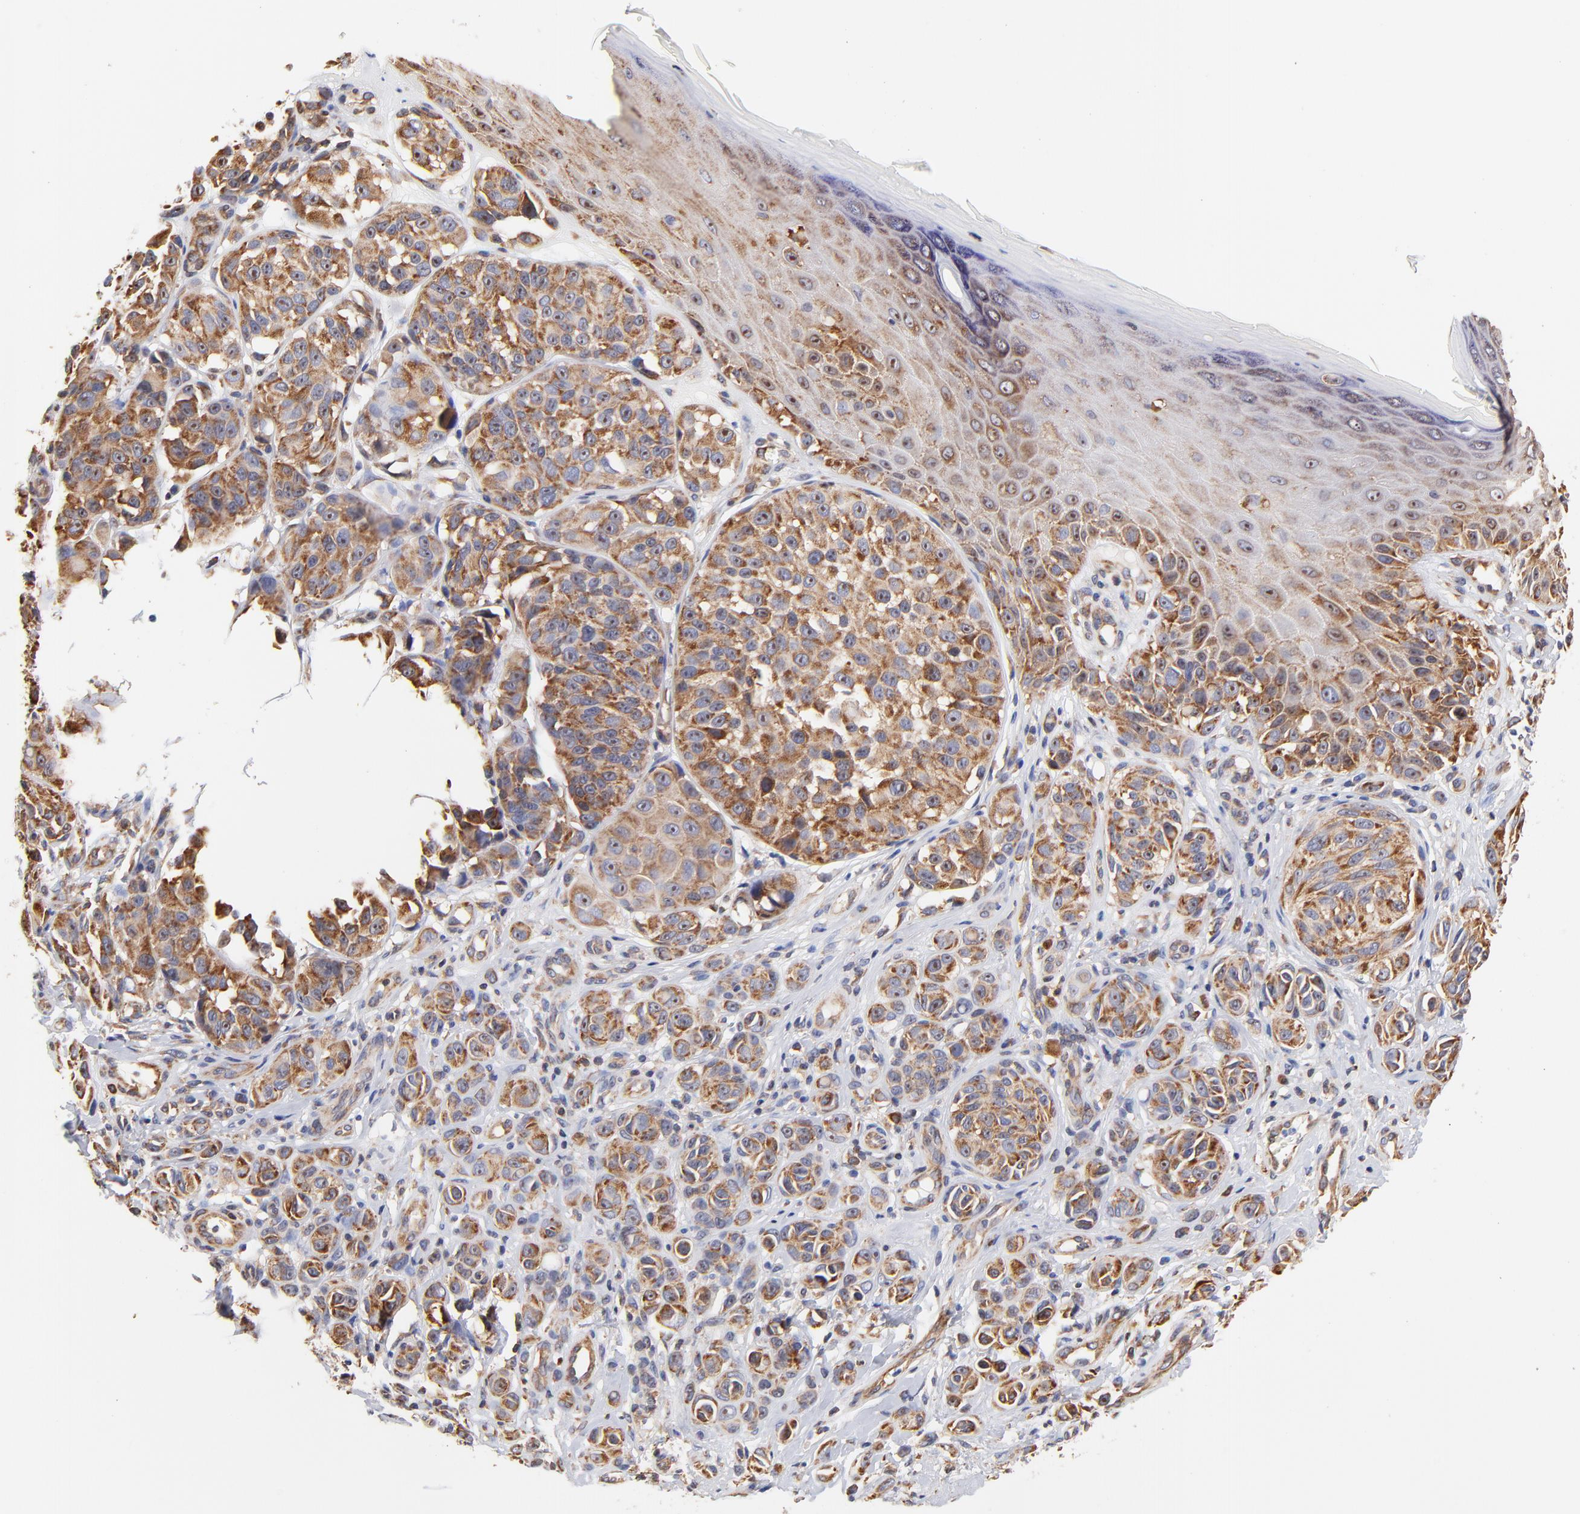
{"staining": {"intensity": "moderate", "quantity": ">75%", "location": "cytoplasmic/membranous"}, "tissue": "melanoma", "cell_type": "Tumor cells", "image_type": "cancer", "snomed": [{"axis": "morphology", "description": "Malignant melanoma, NOS"}, {"axis": "topography", "description": "Skin"}], "caption": "Malignant melanoma stained for a protein demonstrates moderate cytoplasmic/membranous positivity in tumor cells. (DAB = brown stain, brightfield microscopy at high magnification).", "gene": "RPL27", "patient": {"sex": "male", "age": 57}}